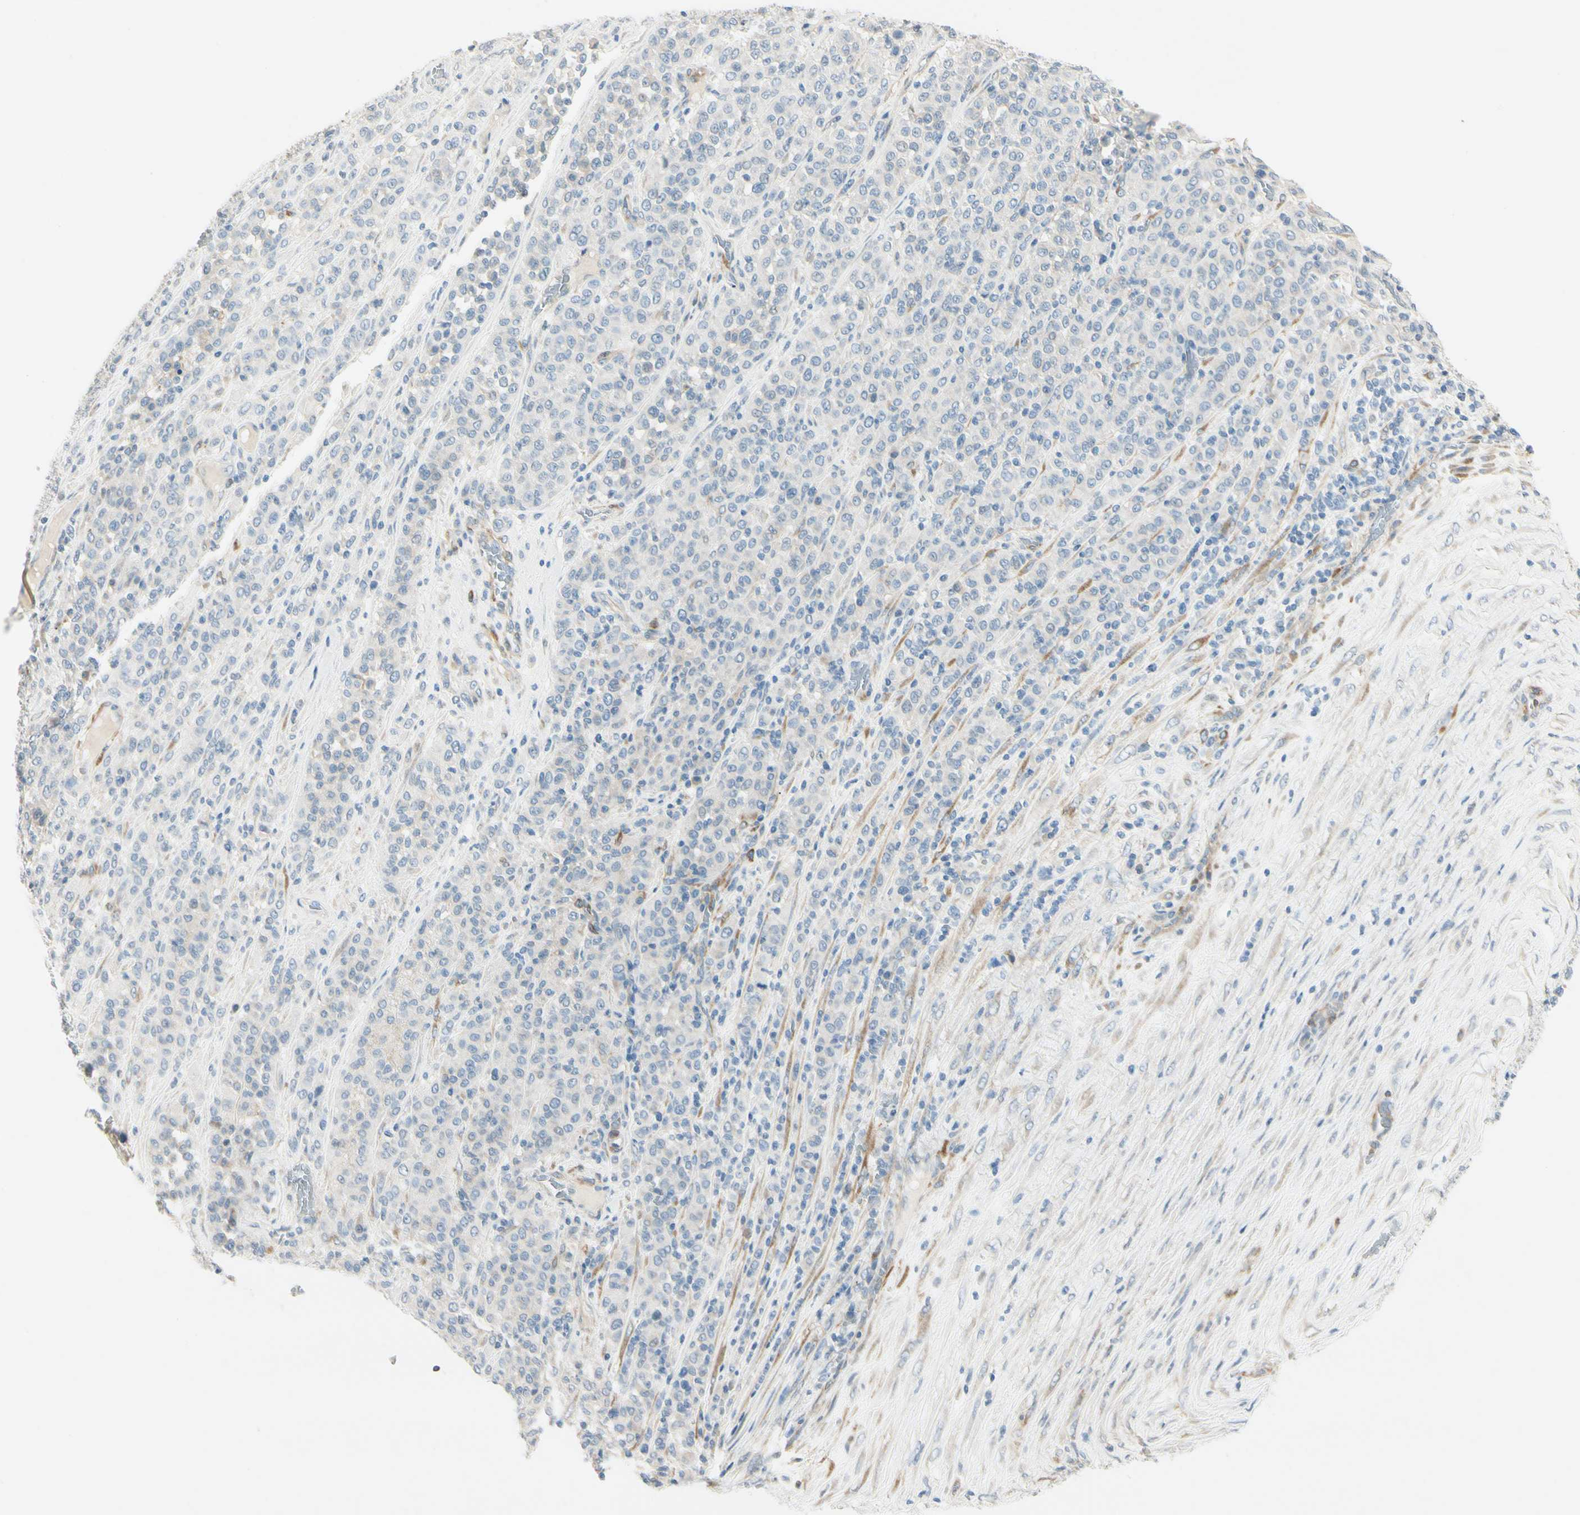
{"staining": {"intensity": "negative", "quantity": "none", "location": "none"}, "tissue": "melanoma", "cell_type": "Tumor cells", "image_type": "cancer", "snomed": [{"axis": "morphology", "description": "Malignant melanoma, Metastatic site"}, {"axis": "topography", "description": "Pancreas"}], "caption": "A micrograph of human melanoma is negative for staining in tumor cells.", "gene": "AMPH", "patient": {"sex": "female", "age": 30}}